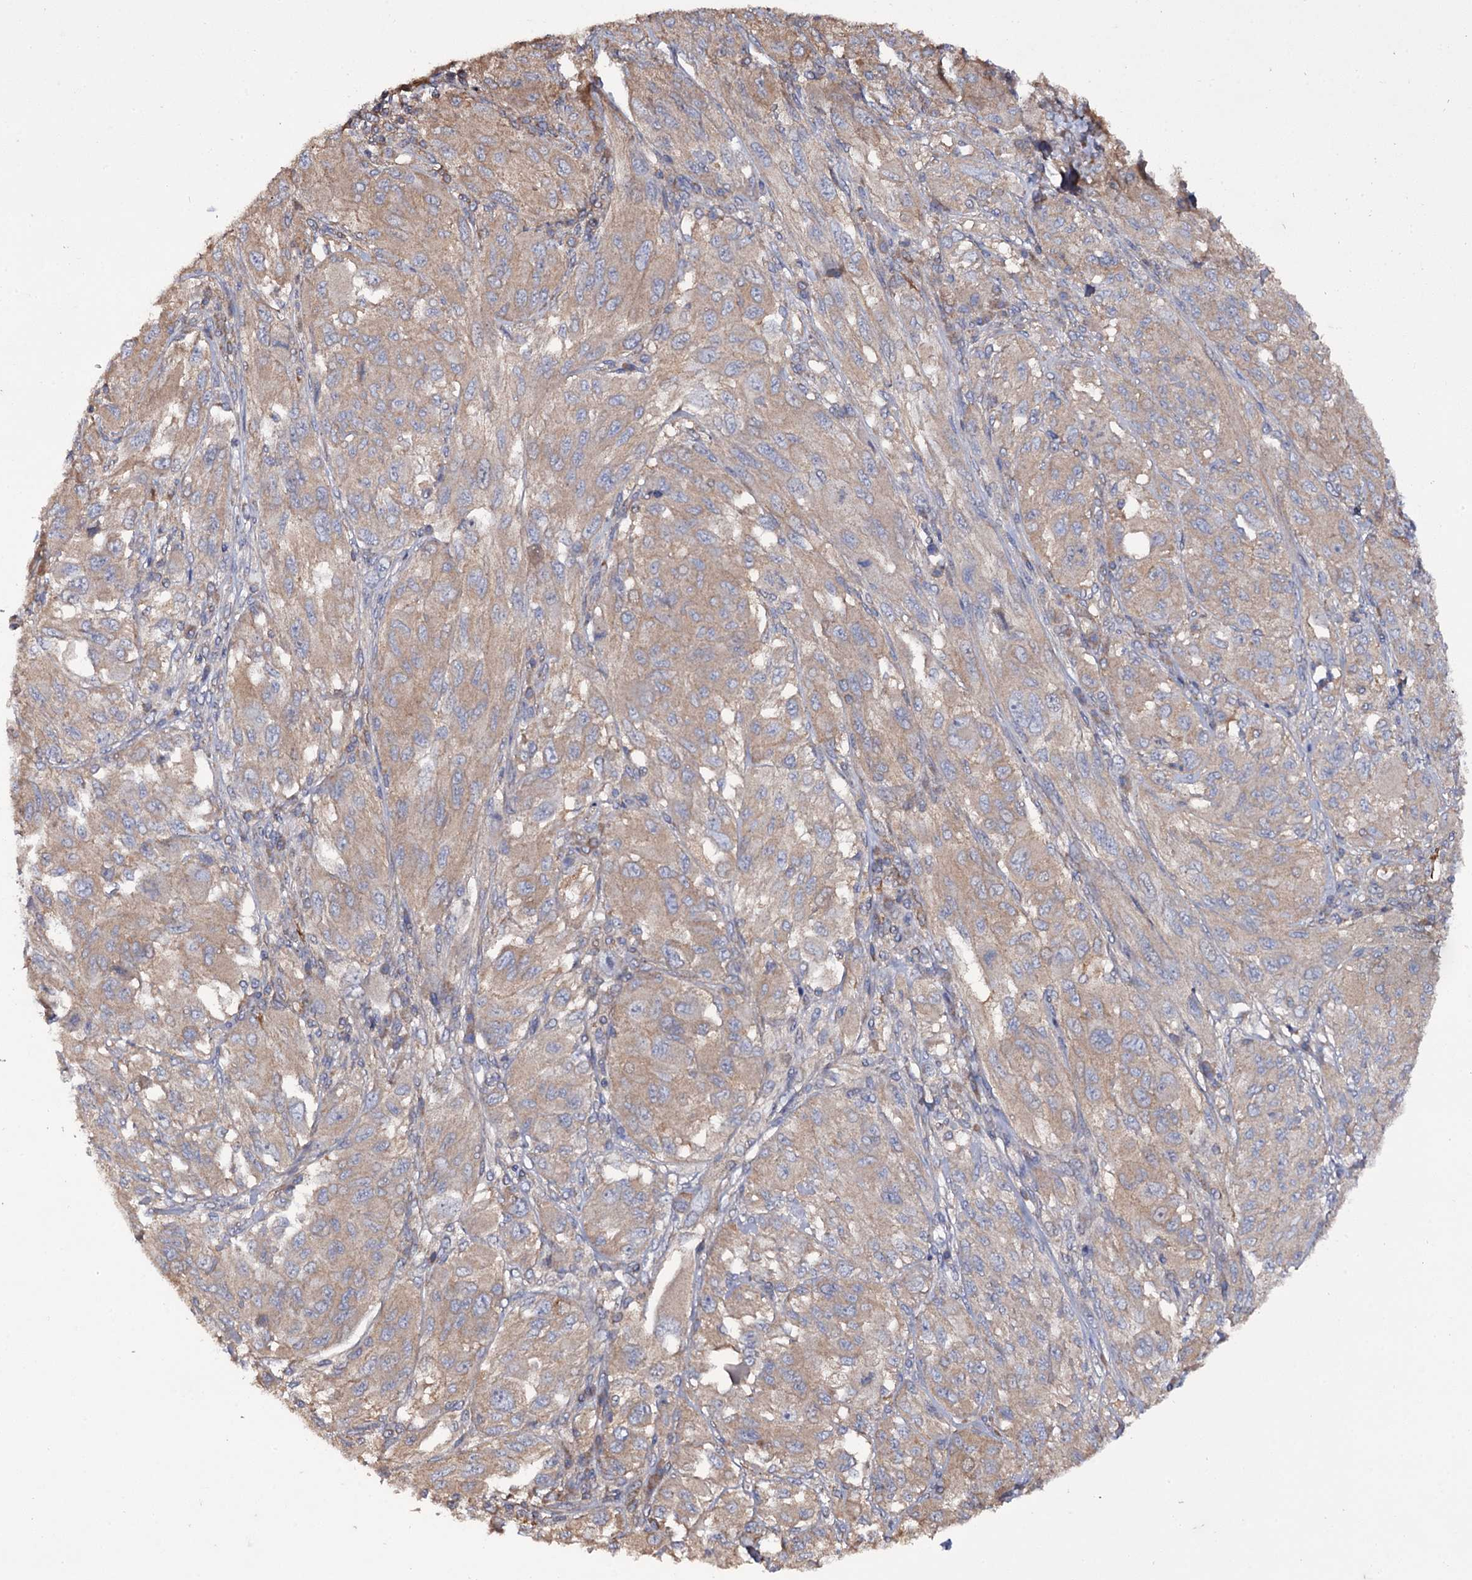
{"staining": {"intensity": "weak", "quantity": ">75%", "location": "cytoplasmic/membranous"}, "tissue": "melanoma", "cell_type": "Tumor cells", "image_type": "cancer", "snomed": [{"axis": "morphology", "description": "Malignant melanoma, NOS"}, {"axis": "topography", "description": "Skin"}], "caption": "A low amount of weak cytoplasmic/membranous staining is appreciated in about >75% of tumor cells in melanoma tissue. The staining is performed using DAB (3,3'-diaminobenzidine) brown chromogen to label protein expression. The nuclei are counter-stained blue using hematoxylin.", "gene": "TTC23", "patient": {"sex": "female", "age": 91}}